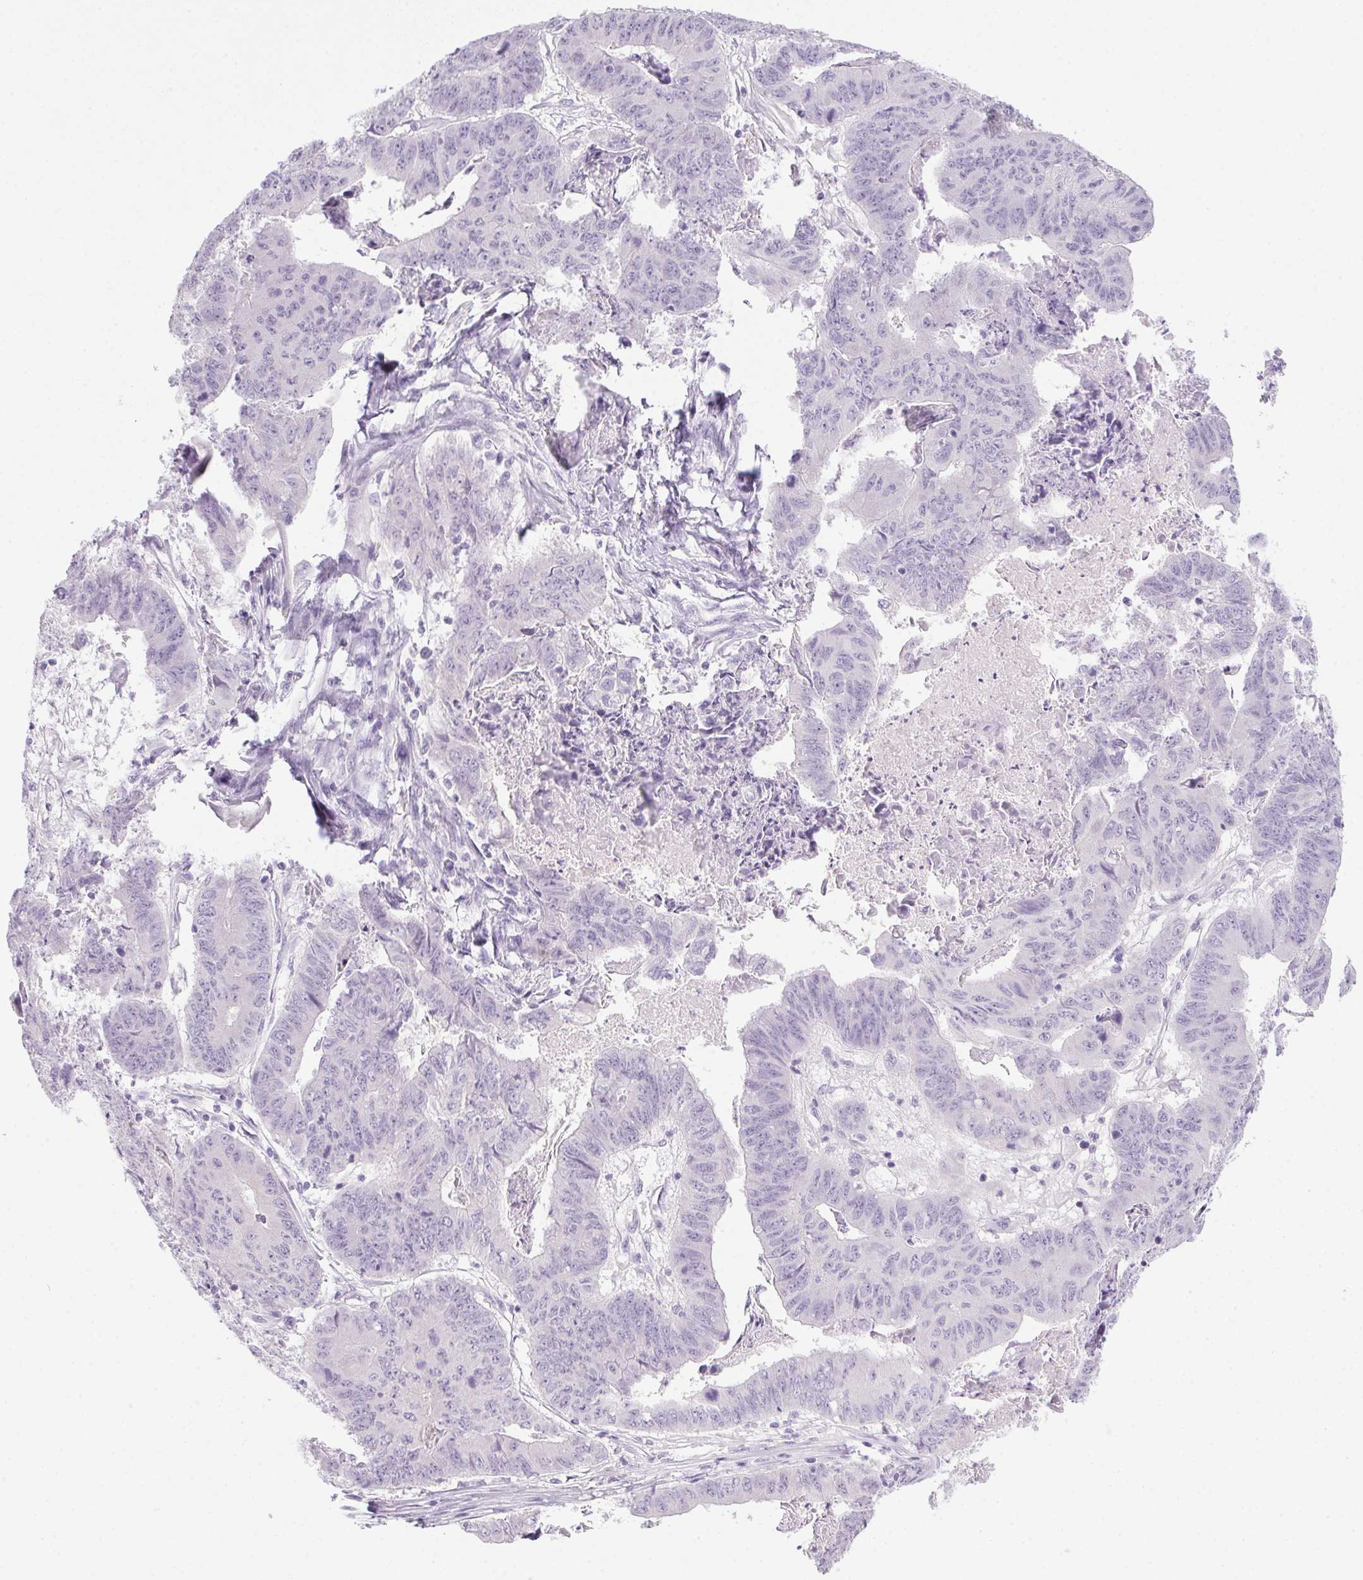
{"staining": {"intensity": "negative", "quantity": "none", "location": "none"}, "tissue": "stomach cancer", "cell_type": "Tumor cells", "image_type": "cancer", "snomed": [{"axis": "morphology", "description": "Adenocarcinoma, NOS"}, {"axis": "topography", "description": "Stomach, lower"}], "caption": "This is a histopathology image of immunohistochemistry staining of adenocarcinoma (stomach), which shows no staining in tumor cells. (DAB IHC, high magnification).", "gene": "POPDC2", "patient": {"sex": "male", "age": 77}}